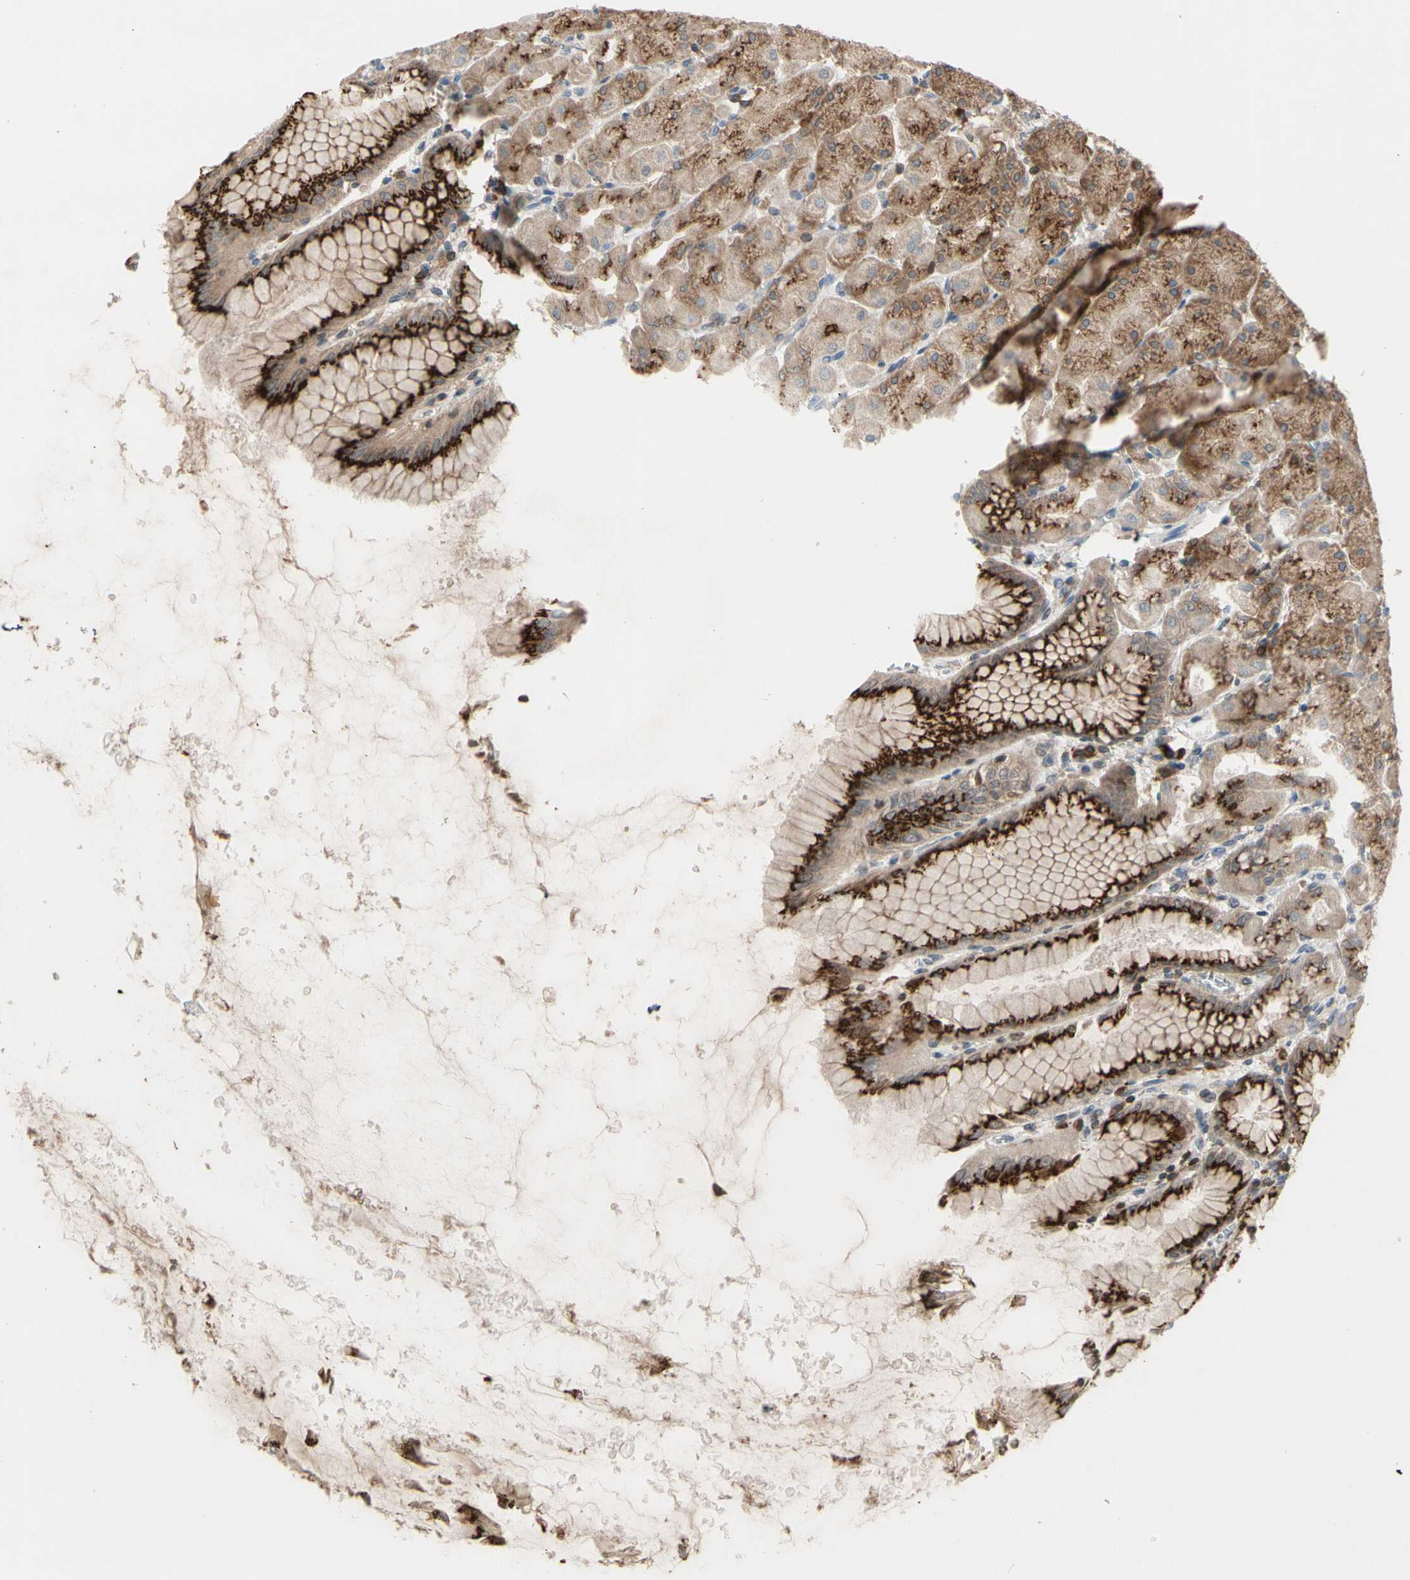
{"staining": {"intensity": "strong", "quantity": ">75%", "location": "cytoplasmic/membranous"}, "tissue": "stomach", "cell_type": "Glandular cells", "image_type": "normal", "snomed": [{"axis": "morphology", "description": "Normal tissue, NOS"}, {"axis": "topography", "description": "Stomach, upper"}], "caption": "The micrograph demonstrates staining of benign stomach, revealing strong cytoplasmic/membranous protein staining (brown color) within glandular cells. (DAB (3,3'-diaminobenzidine) IHC, brown staining for protein, blue staining for nuclei).", "gene": "GALNT5", "patient": {"sex": "female", "age": 56}}